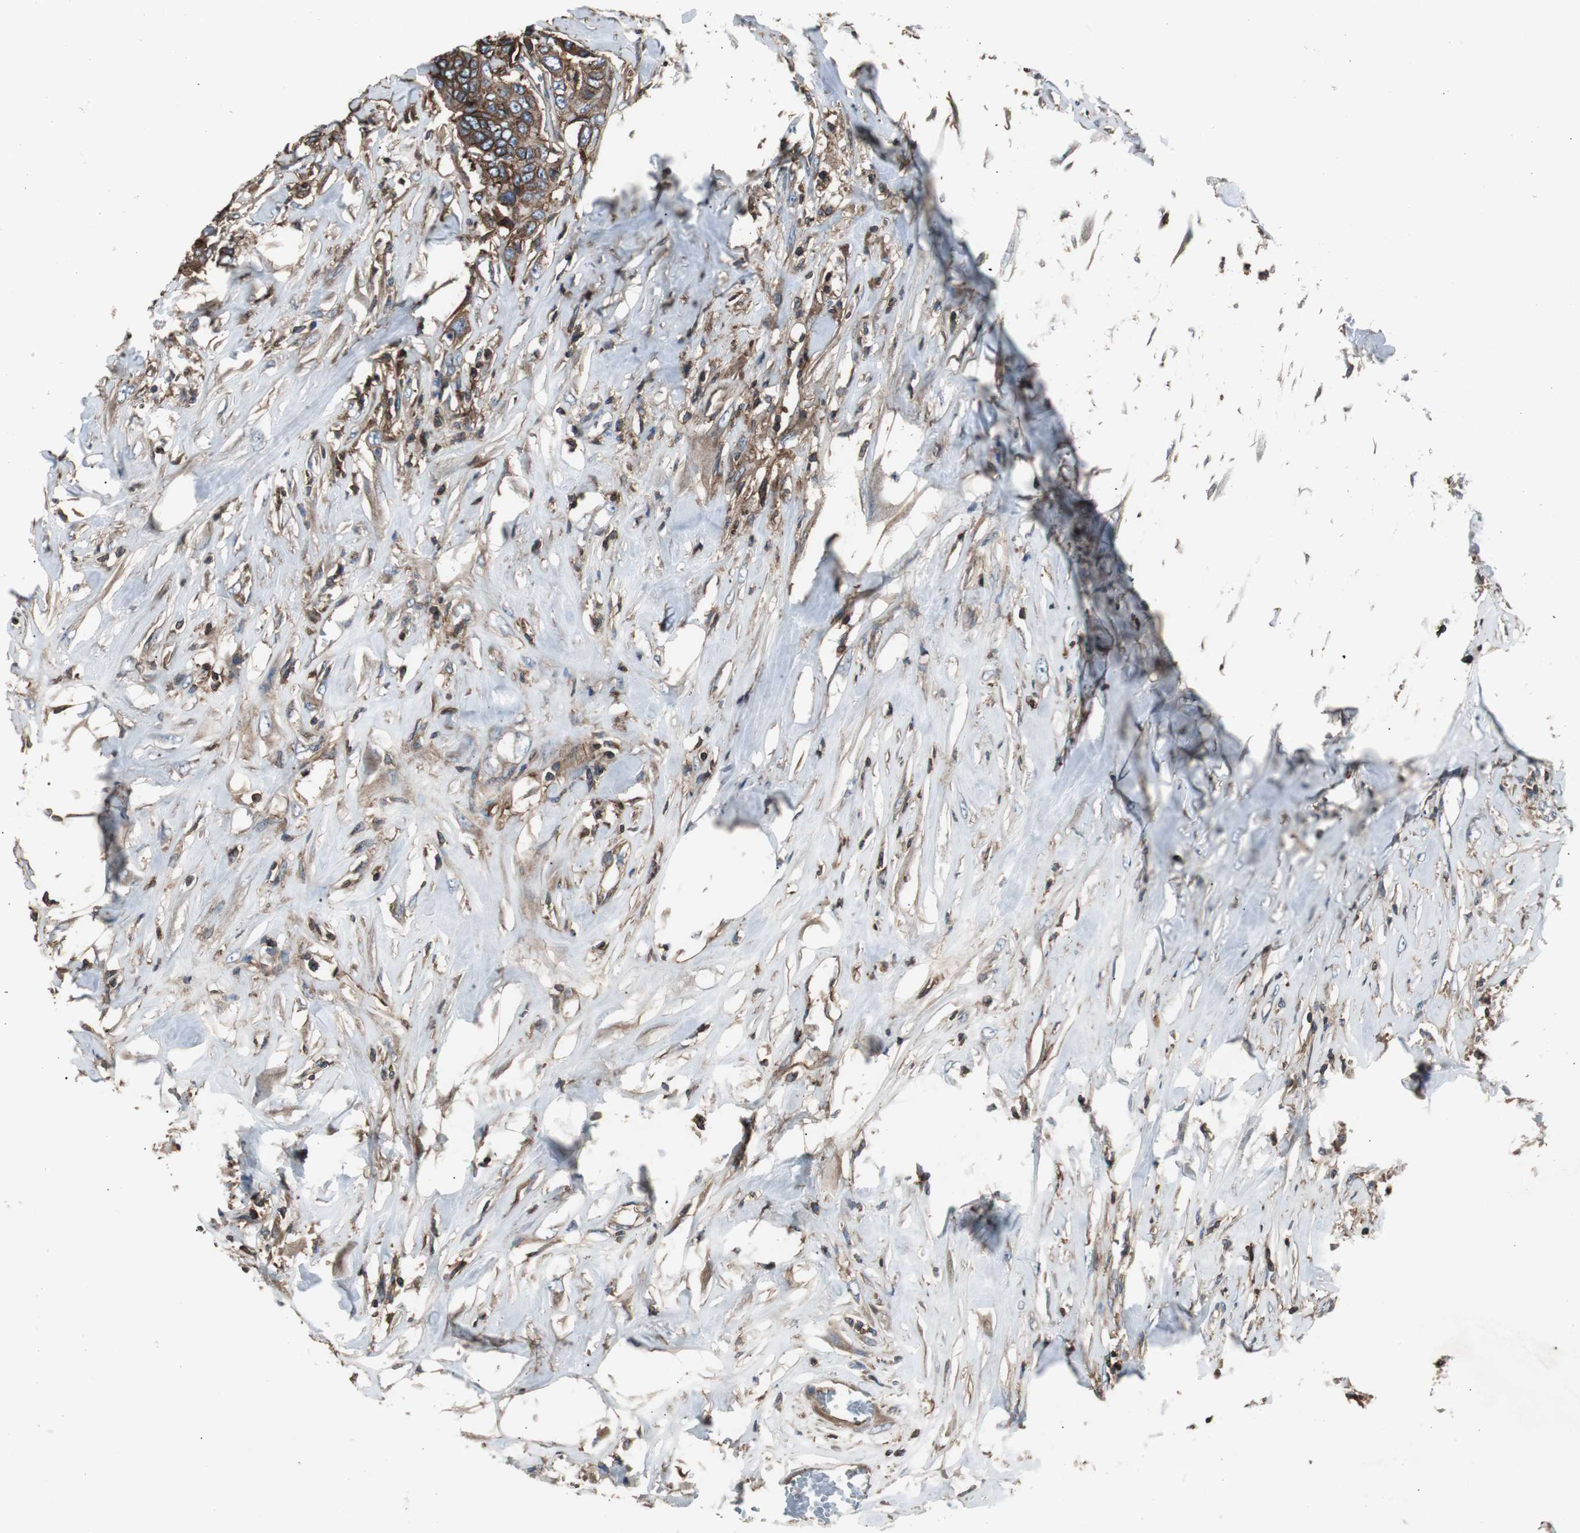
{"staining": {"intensity": "strong", "quantity": ">75%", "location": "cytoplasmic/membranous"}, "tissue": "colorectal cancer", "cell_type": "Tumor cells", "image_type": "cancer", "snomed": [{"axis": "morphology", "description": "Adenocarcinoma, NOS"}, {"axis": "topography", "description": "Rectum"}], "caption": "Strong cytoplasmic/membranous protein staining is appreciated in about >75% of tumor cells in colorectal cancer (adenocarcinoma). The staining is performed using DAB brown chromogen to label protein expression. The nuclei are counter-stained blue using hematoxylin.", "gene": "B2M", "patient": {"sex": "male", "age": 55}}